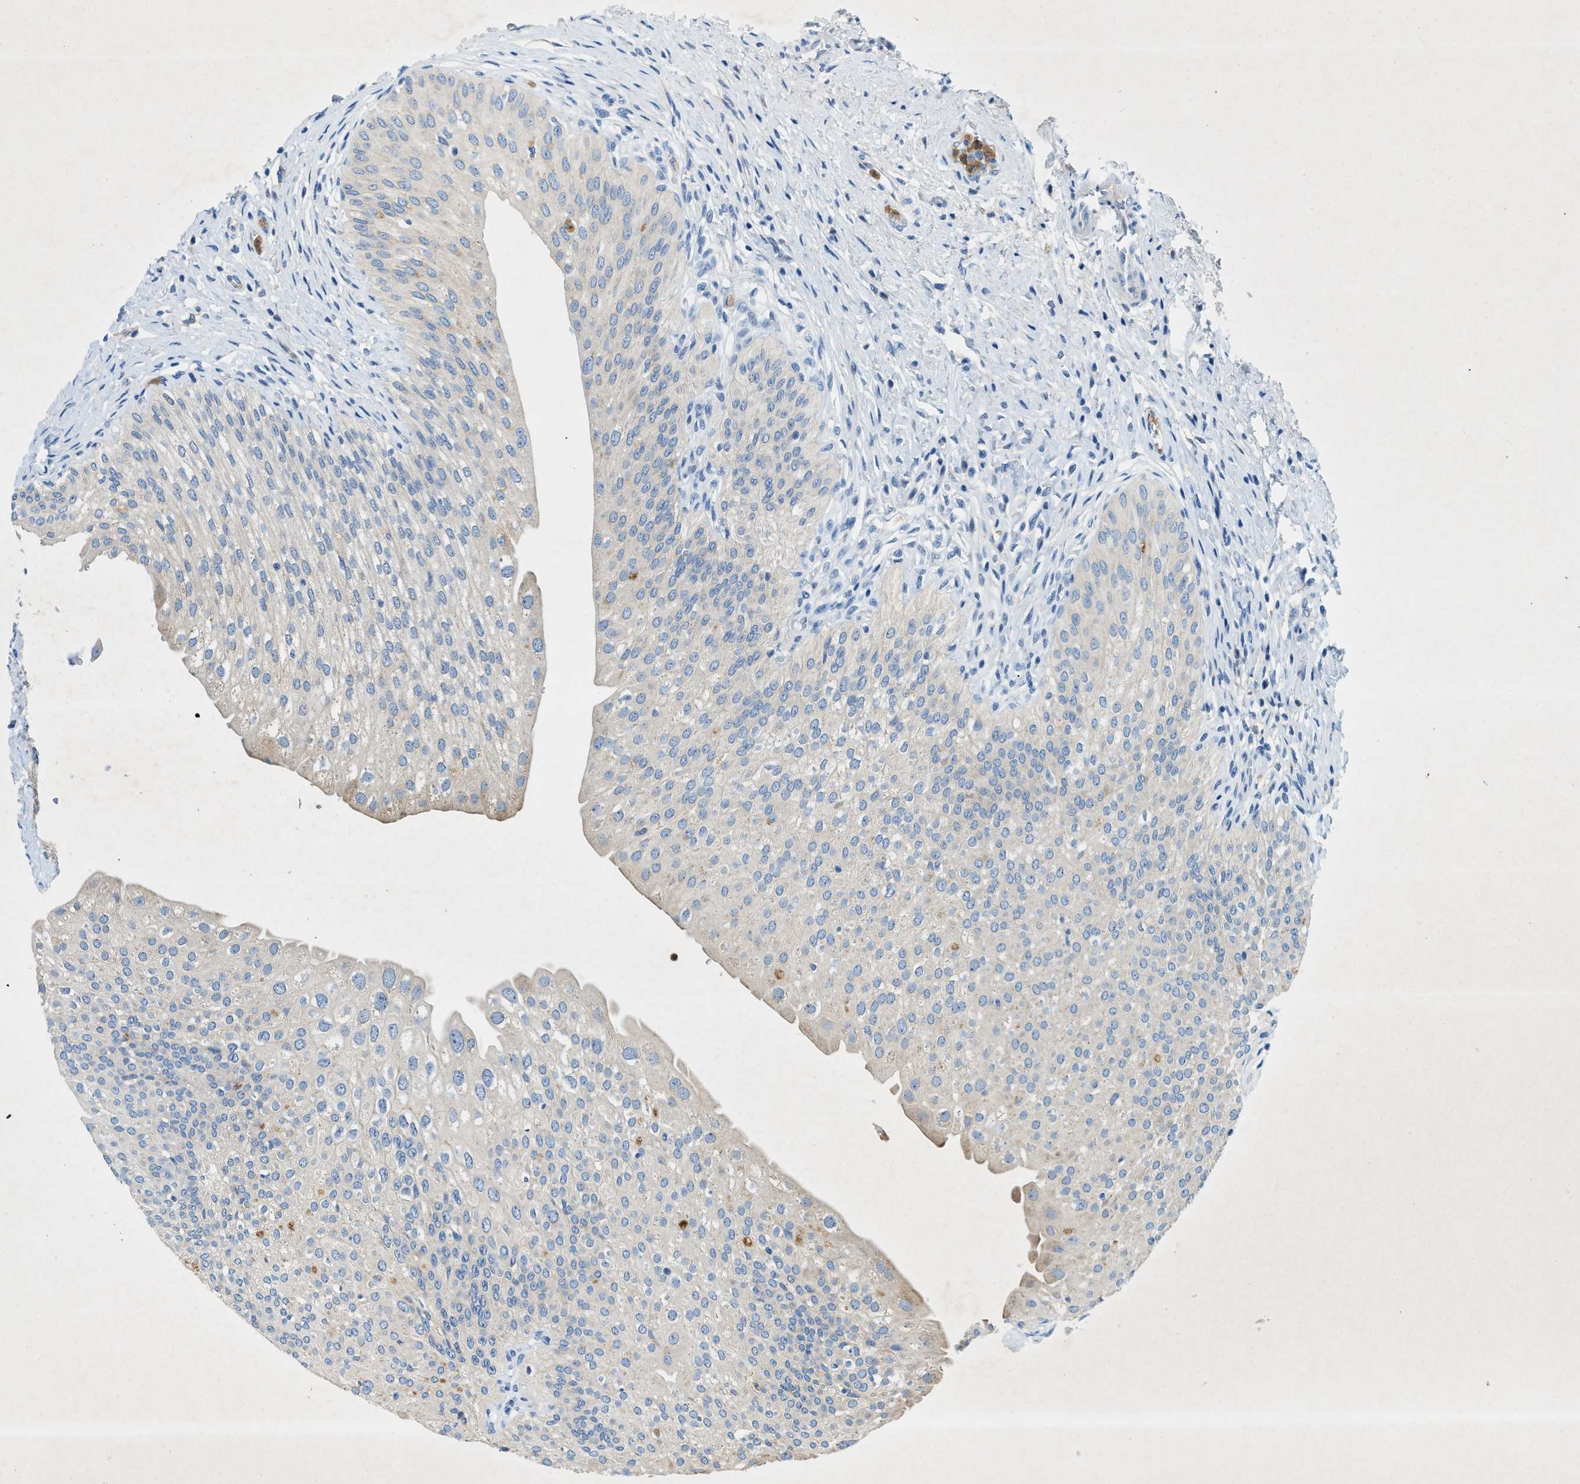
{"staining": {"intensity": "weak", "quantity": "<25%", "location": "cytoplasmic/membranous"}, "tissue": "urinary bladder", "cell_type": "Urothelial cells", "image_type": "normal", "snomed": [{"axis": "morphology", "description": "Normal tissue, NOS"}, {"axis": "topography", "description": "Urinary bladder"}], "caption": "Immunohistochemistry image of normal human urinary bladder stained for a protein (brown), which displays no positivity in urothelial cells.", "gene": "ZDHHC13", "patient": {"sex": "male", "age": 46}}